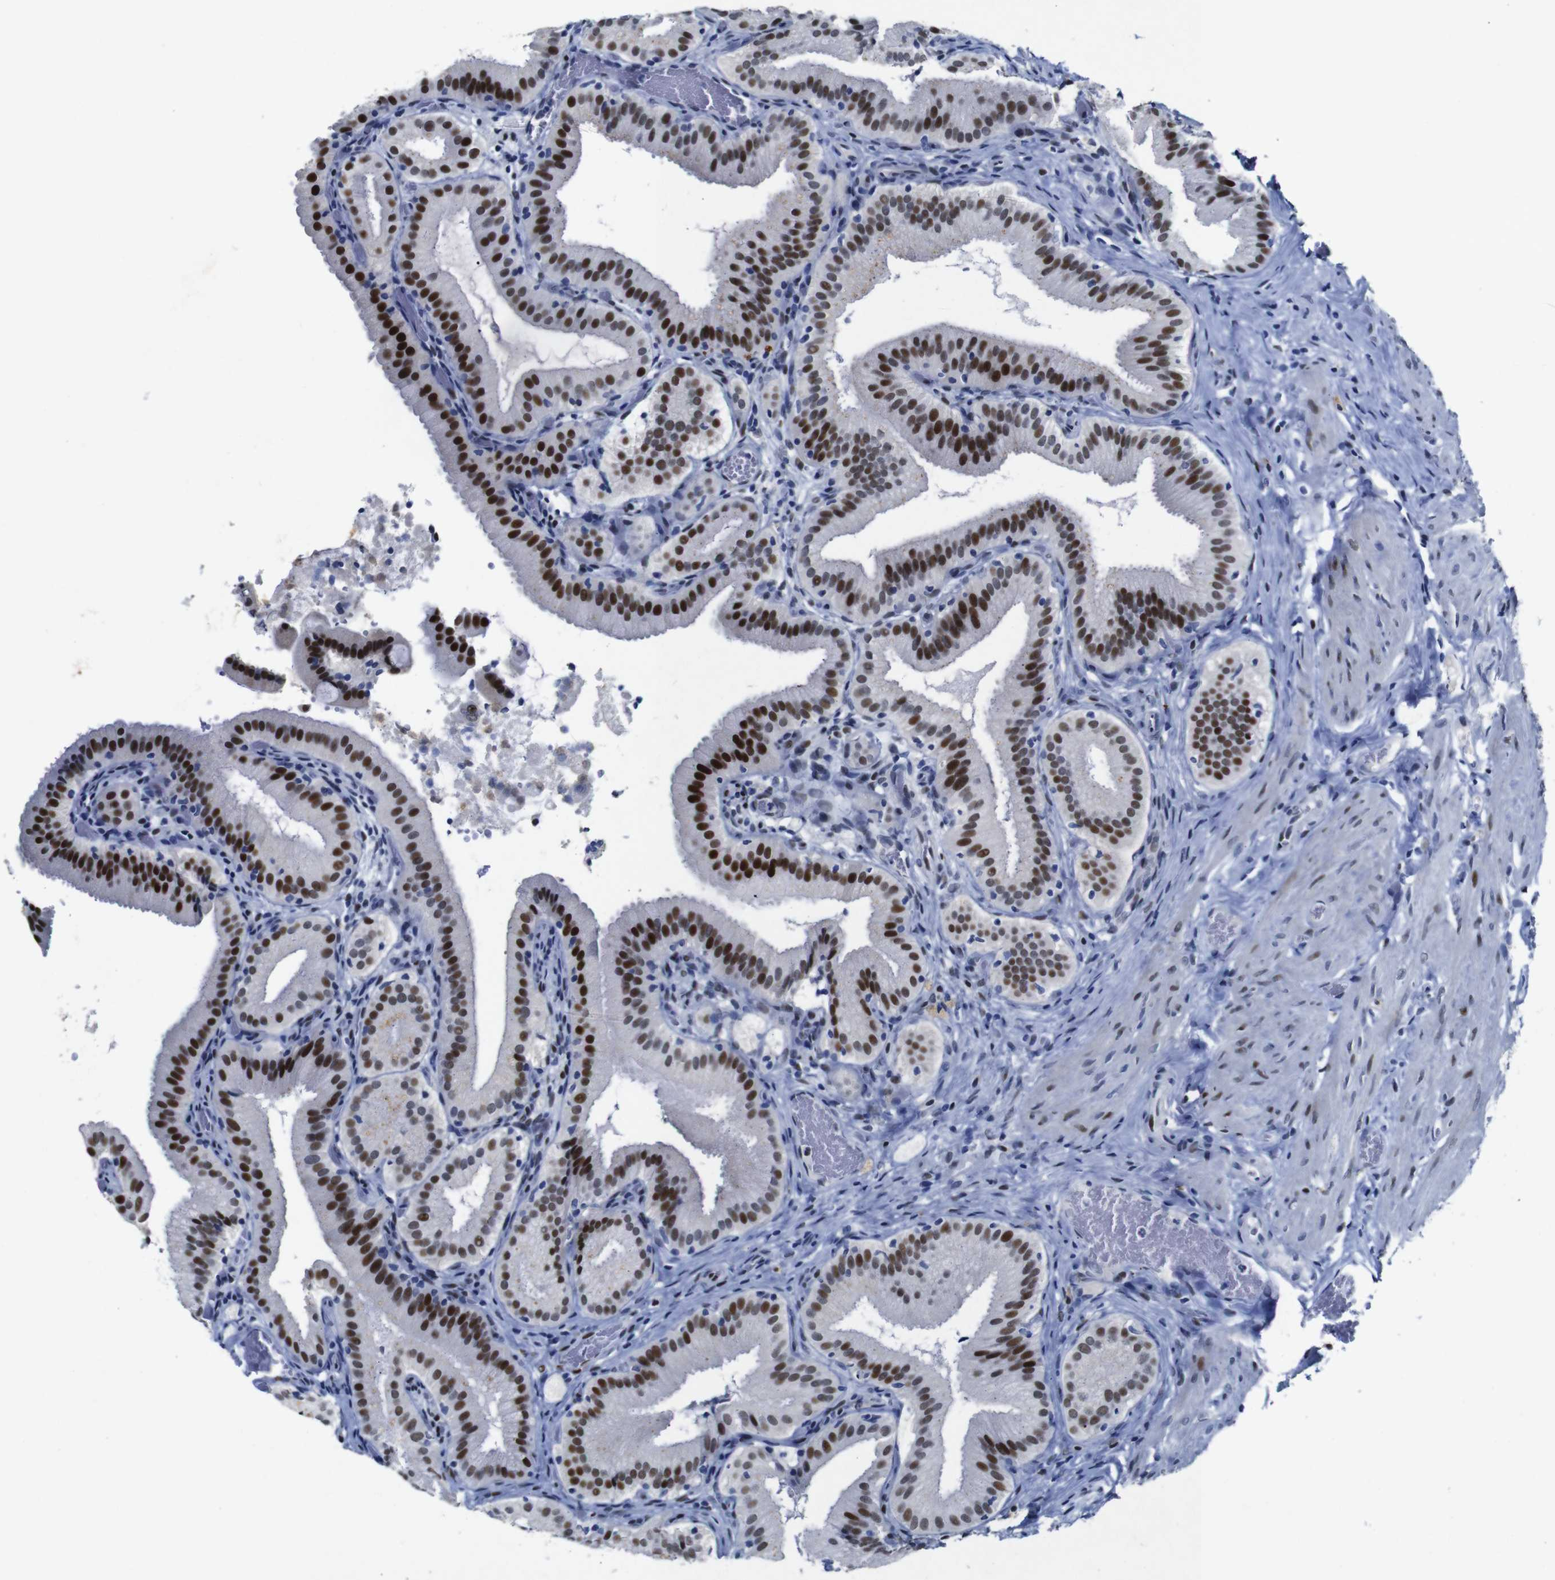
{"staining": {"intensity": "strong", "quantity": ">75%", "location": "nuclear"}, "tissue": "gallbladder", "cell_type": "Glandular cells", "image_type": "normal", "snomed": [{"axis": "morphology", "description": "Normal tissue, NOS"}, {"axis": "topography", "description": "Gallbladder"}], "caption": "Gallbladder stained for a protein (brown) demonstrates strong nuclear positive staining in approximately >75% of glandular cells.", "gene": "FOSL2", "patient": {"sex": "male", "age": 54}}